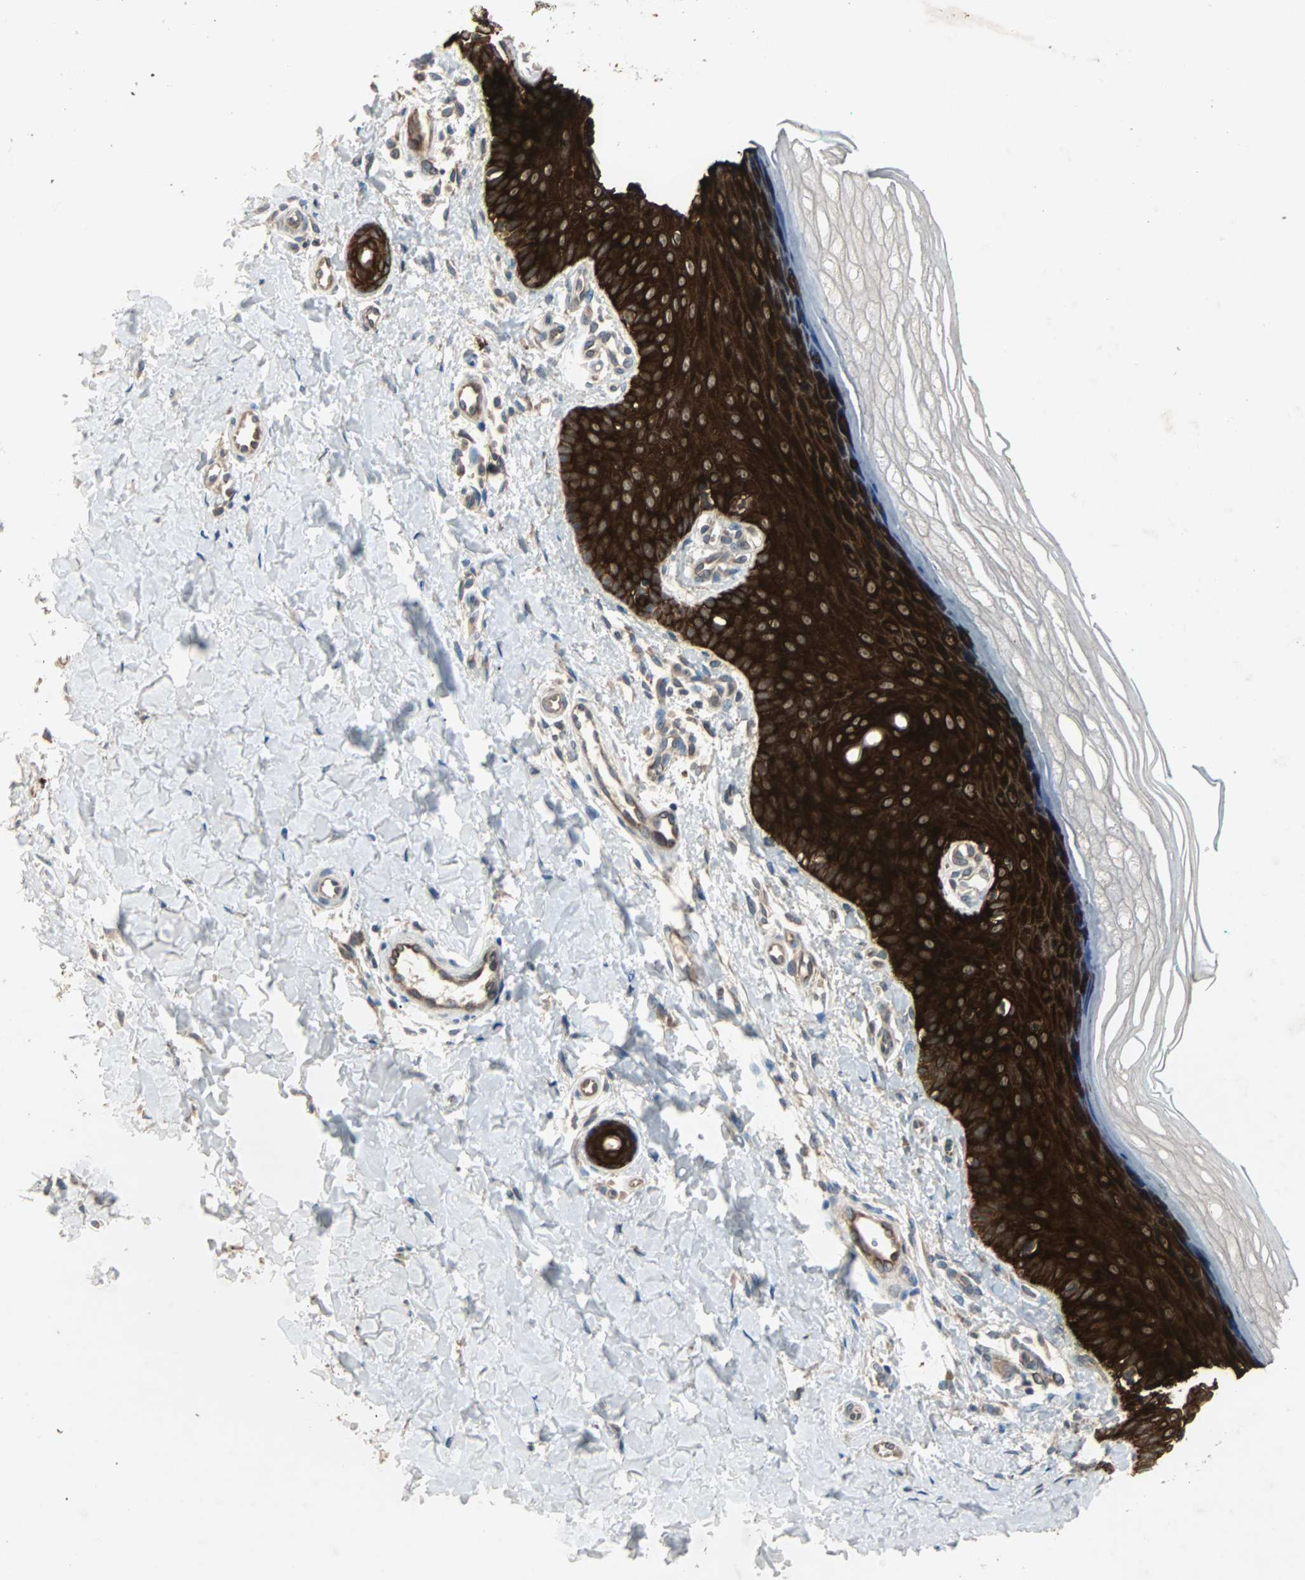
{"staining": {"intensity": "negative", "quantity": "none", "location": "none"}, "tissue": "skin", "cell_type": "Fibroblasts", "image_type": "normal", "snomed": [{"axis": "morphology", "description": "Normal tissue, NOS"}, {"axis": "topography", "description": "Skin"}], "caption": "This micrograph is of benign skin stained with immunohistochemistry (IHC) to label a protein in brown with the nuclei are counter-stained blue. There is no positivity in fibroblasts.", "gene": "CMC2", "patient": {"sex": "male", "age": 26}}